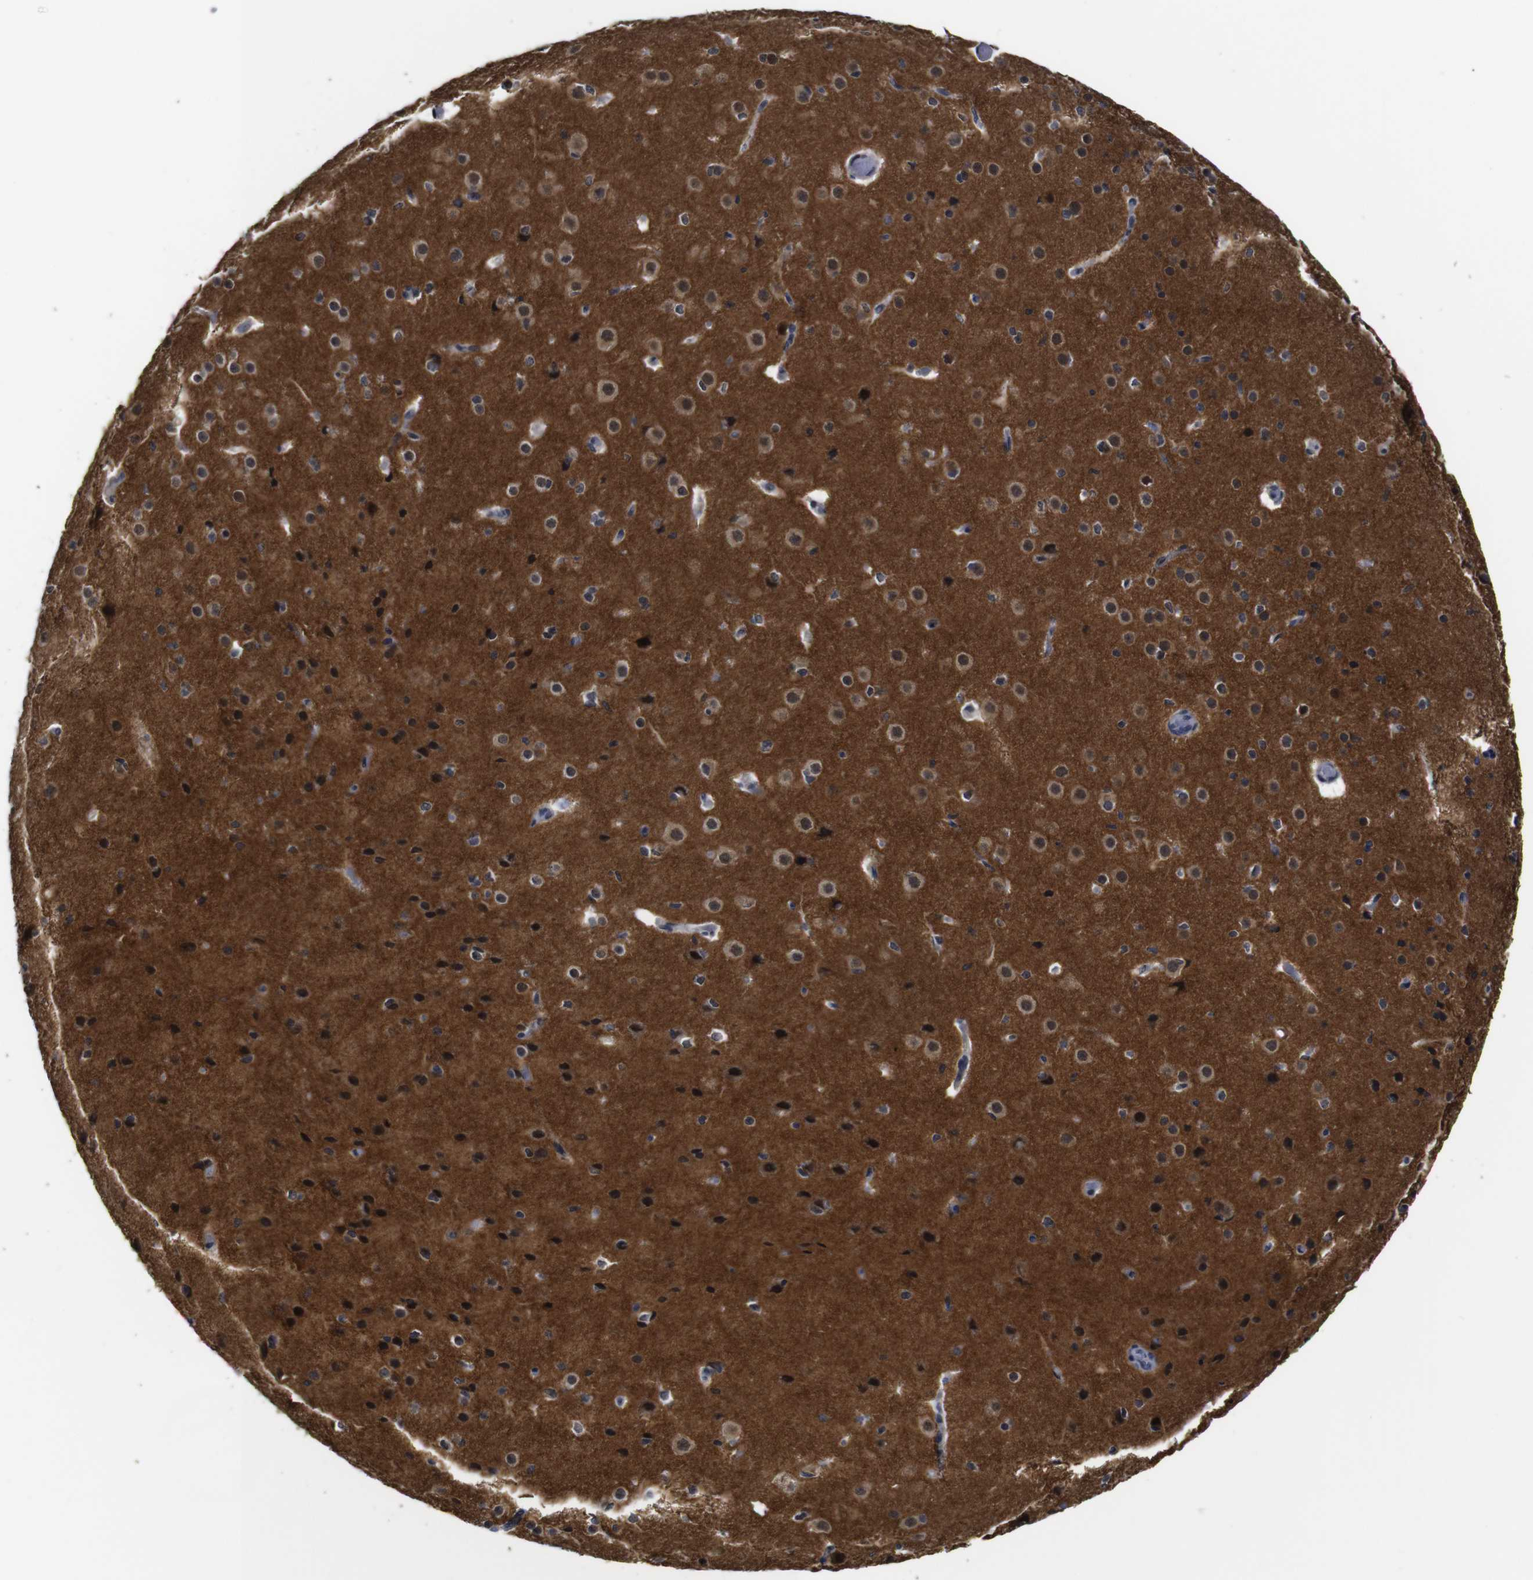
{"staining": {"intensity": "negative", "quantity": "none", "location": "none"}, "tissue": "cerebral cortex", "cell_type": "Endothelial cells", "image_type": "normal", "snomed": [{"axis": "morphology", "description": "Normal tissue, NOS"}, {"axis": "morphology", "description": "Developmental malformation"}, {"axis": "topography", "description": "Cerebral cortex"}], "caption": "DAB immunohistochemical staining of unremarkable human cerebral cortex displays no significant expression in endothelial cells.", "gene": "NTRK3", "patient": {"sex": "female", "age": 30}}